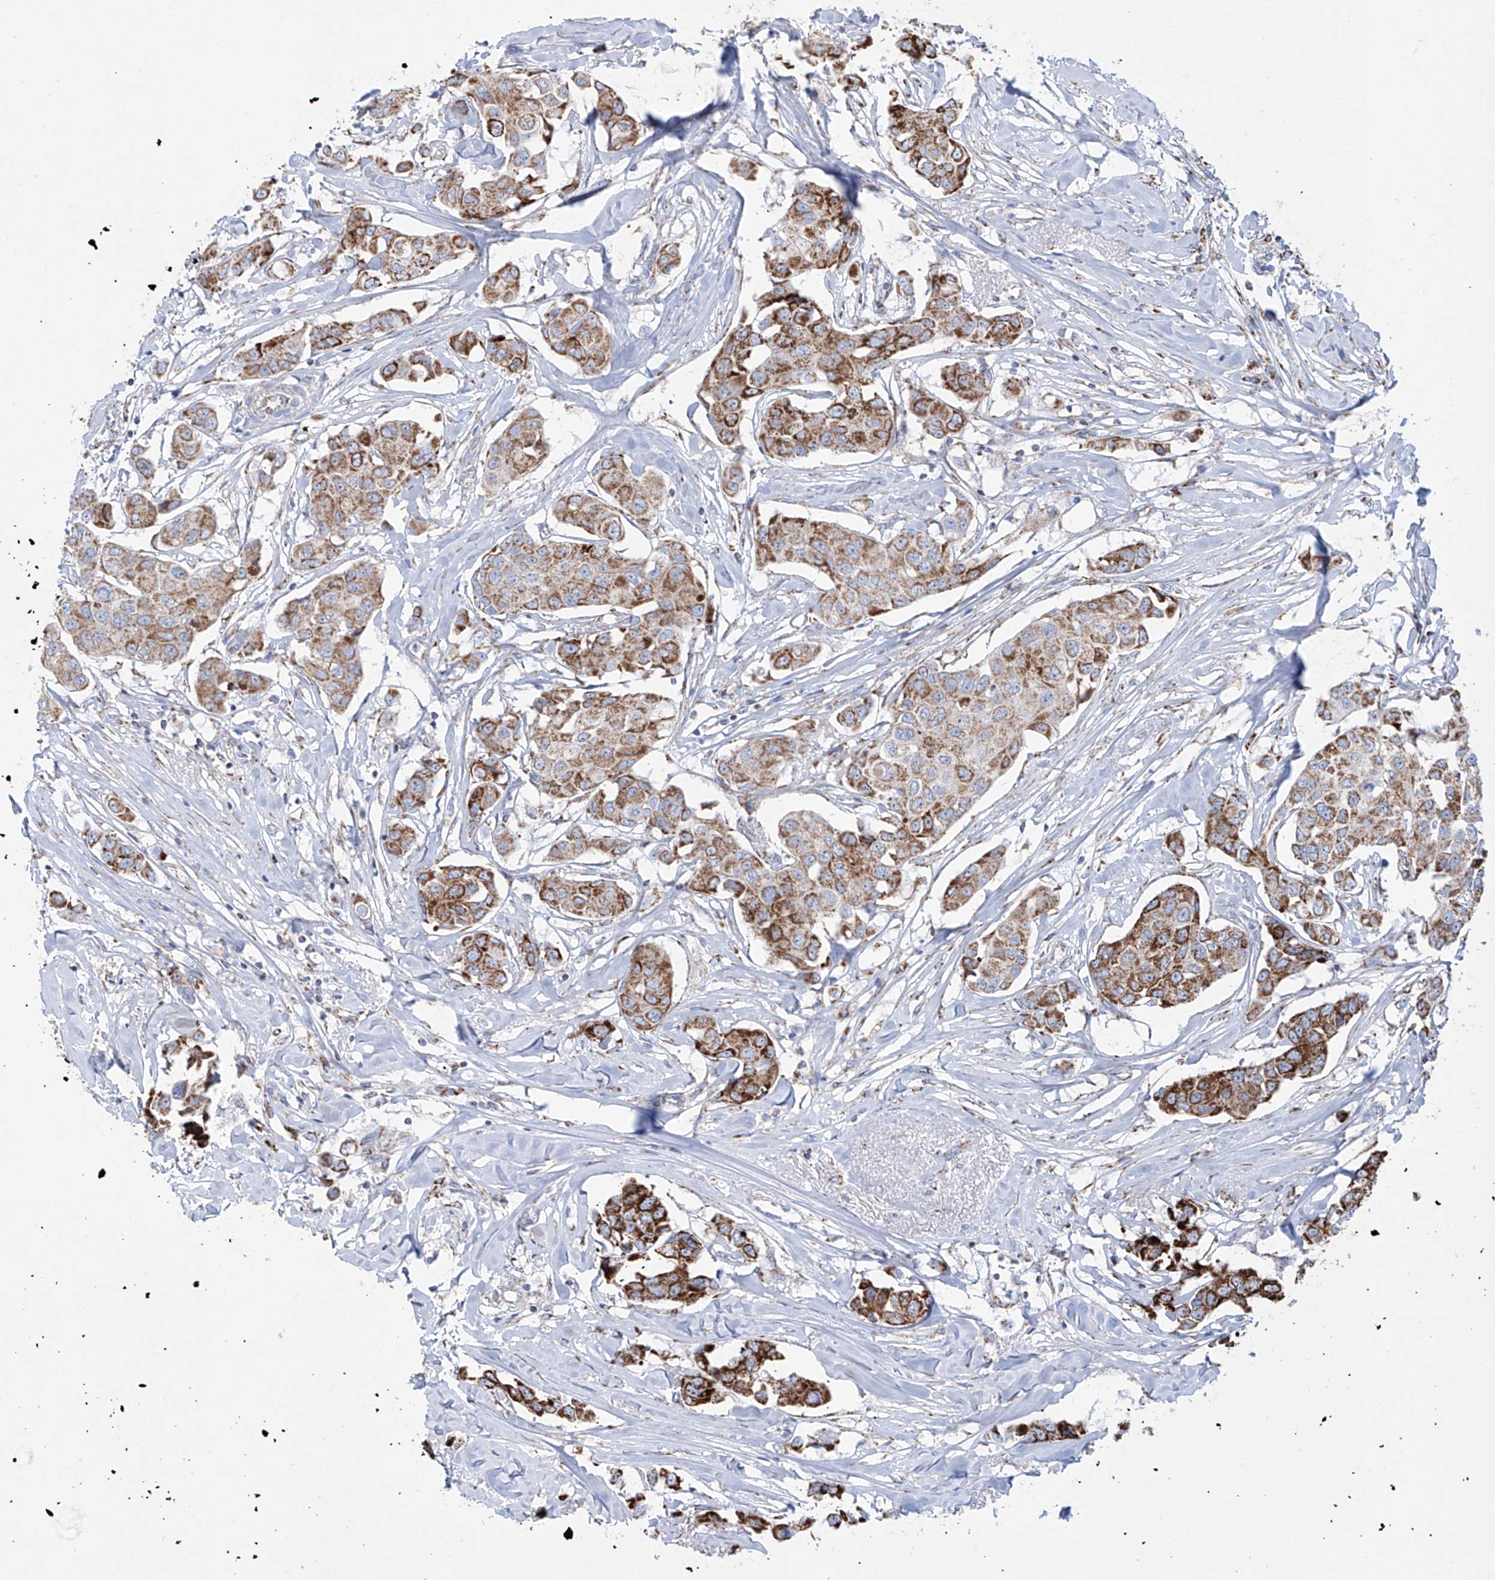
{"staining": {"intensity": "strong", "quantity": "25%-75%", "location": "cytoplasmic/membranous"}, "tissue": "breast cancer", "cell_type": "Tumor cells", "image_type": "cancer", "snomed": [{"axis": "morphology", "description": "Duct carcinoma"}, {"axis": "topography", "description": "Breast"}], "caption": "Strong cytoplasmic/membranous protein positivity is present in about 25%-75% of tumor cells in intraductal carcinoma (breast). Using DAB (brown) and hematoxylin (blue) stains, captured at high magnification using brightfield microscopy.", "gene": "ALDH6A1", "patient": {"sex": "female", "age": 80}}